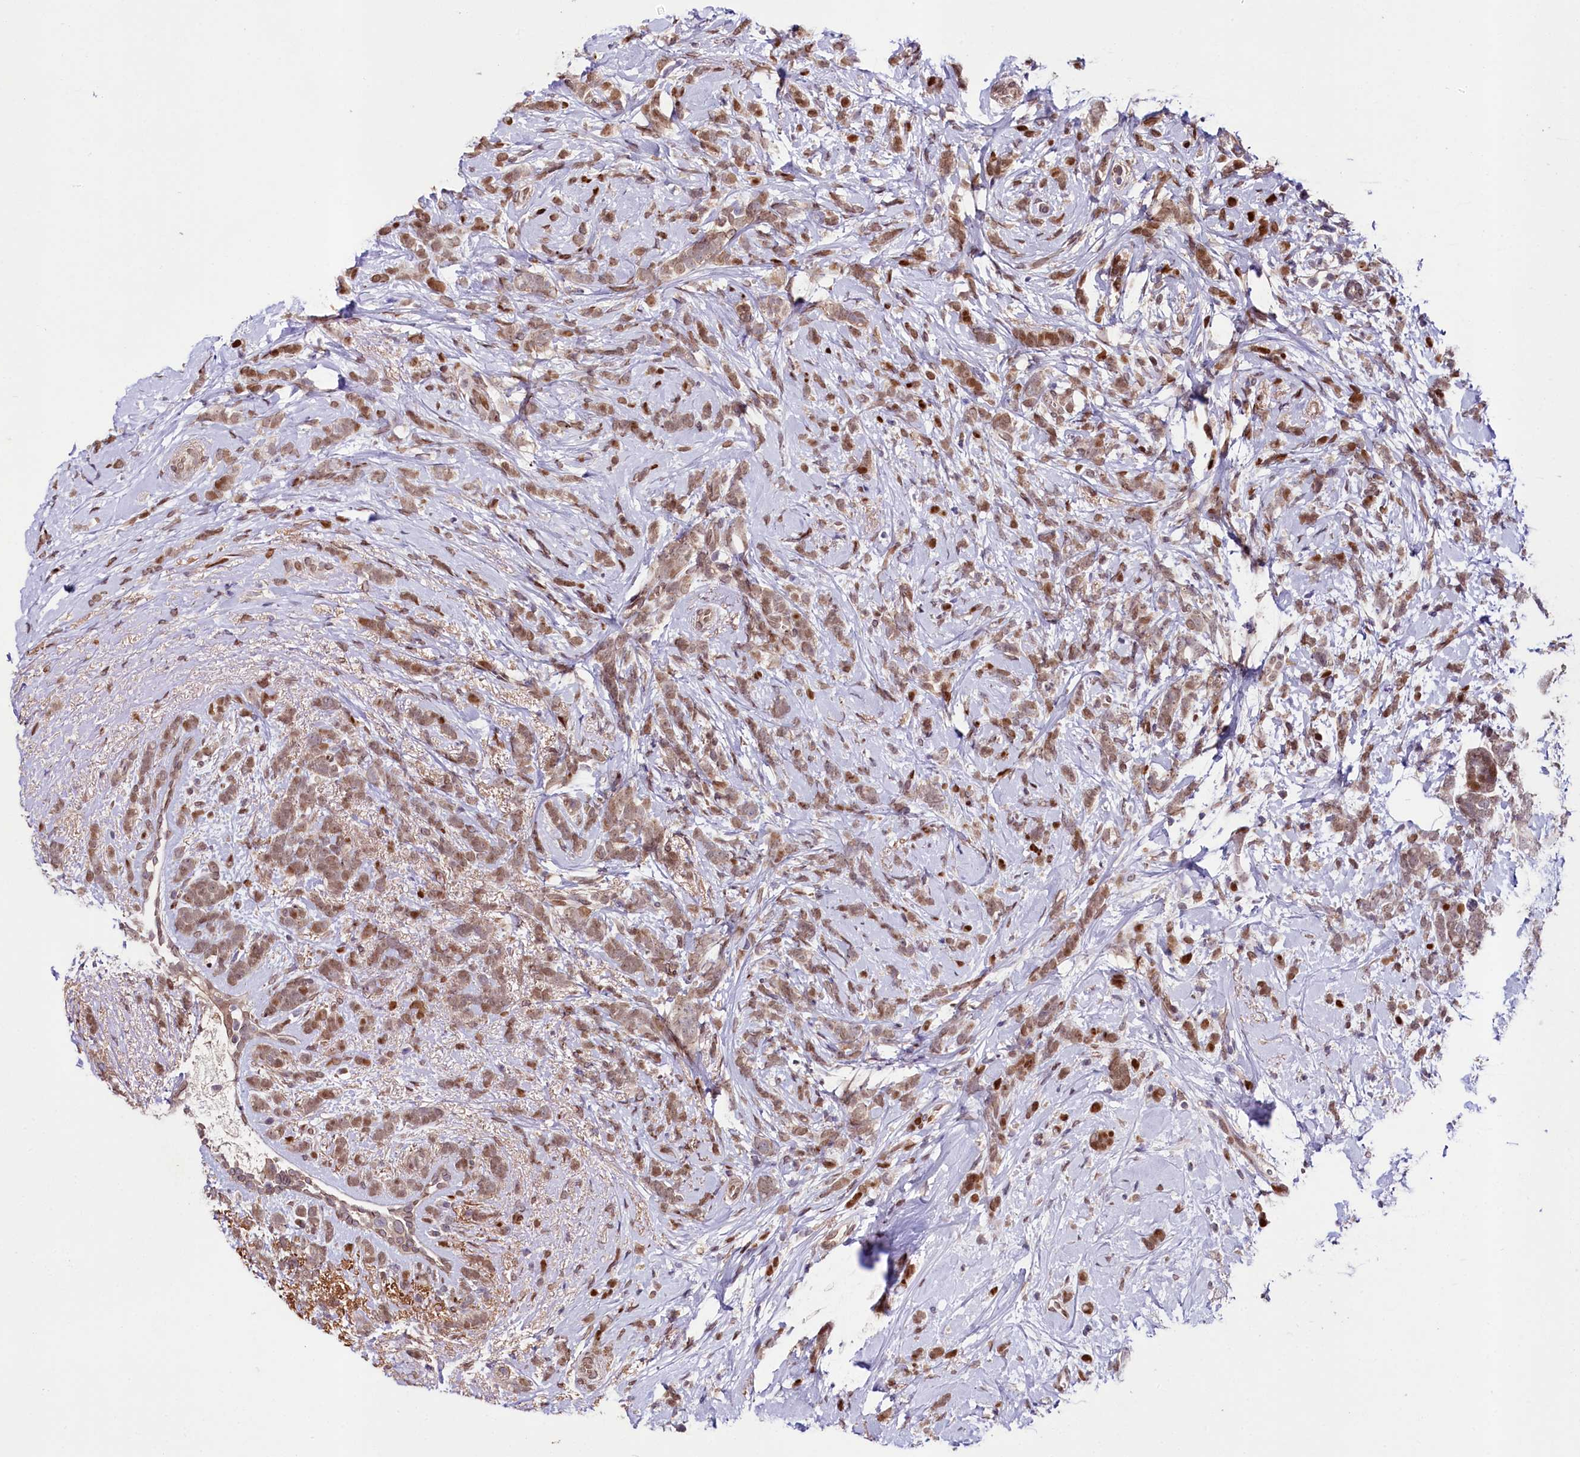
{"staining": {"intensity": "weak", "quantity": ">75%", "location": "cytoplasmic/membranous,nuclear"}, "tissue": "breast cancer", "cell_type": "Tumor cells", "image_type": "cancer", "snomed": [{"axis": "morphology", "description": "Lobular carcinoma"}, {"axis": "topography", "description": "Breast"}], "caption": "Immunohistochemical staining of human lobular carcinoma (breast) shows low levels of weak cytoplasmic/membranous and nuclear protein positivity in about >75% of tumor cells.", "gene": "ZNF226", "patient": {"sex": "female", "age": 58}}